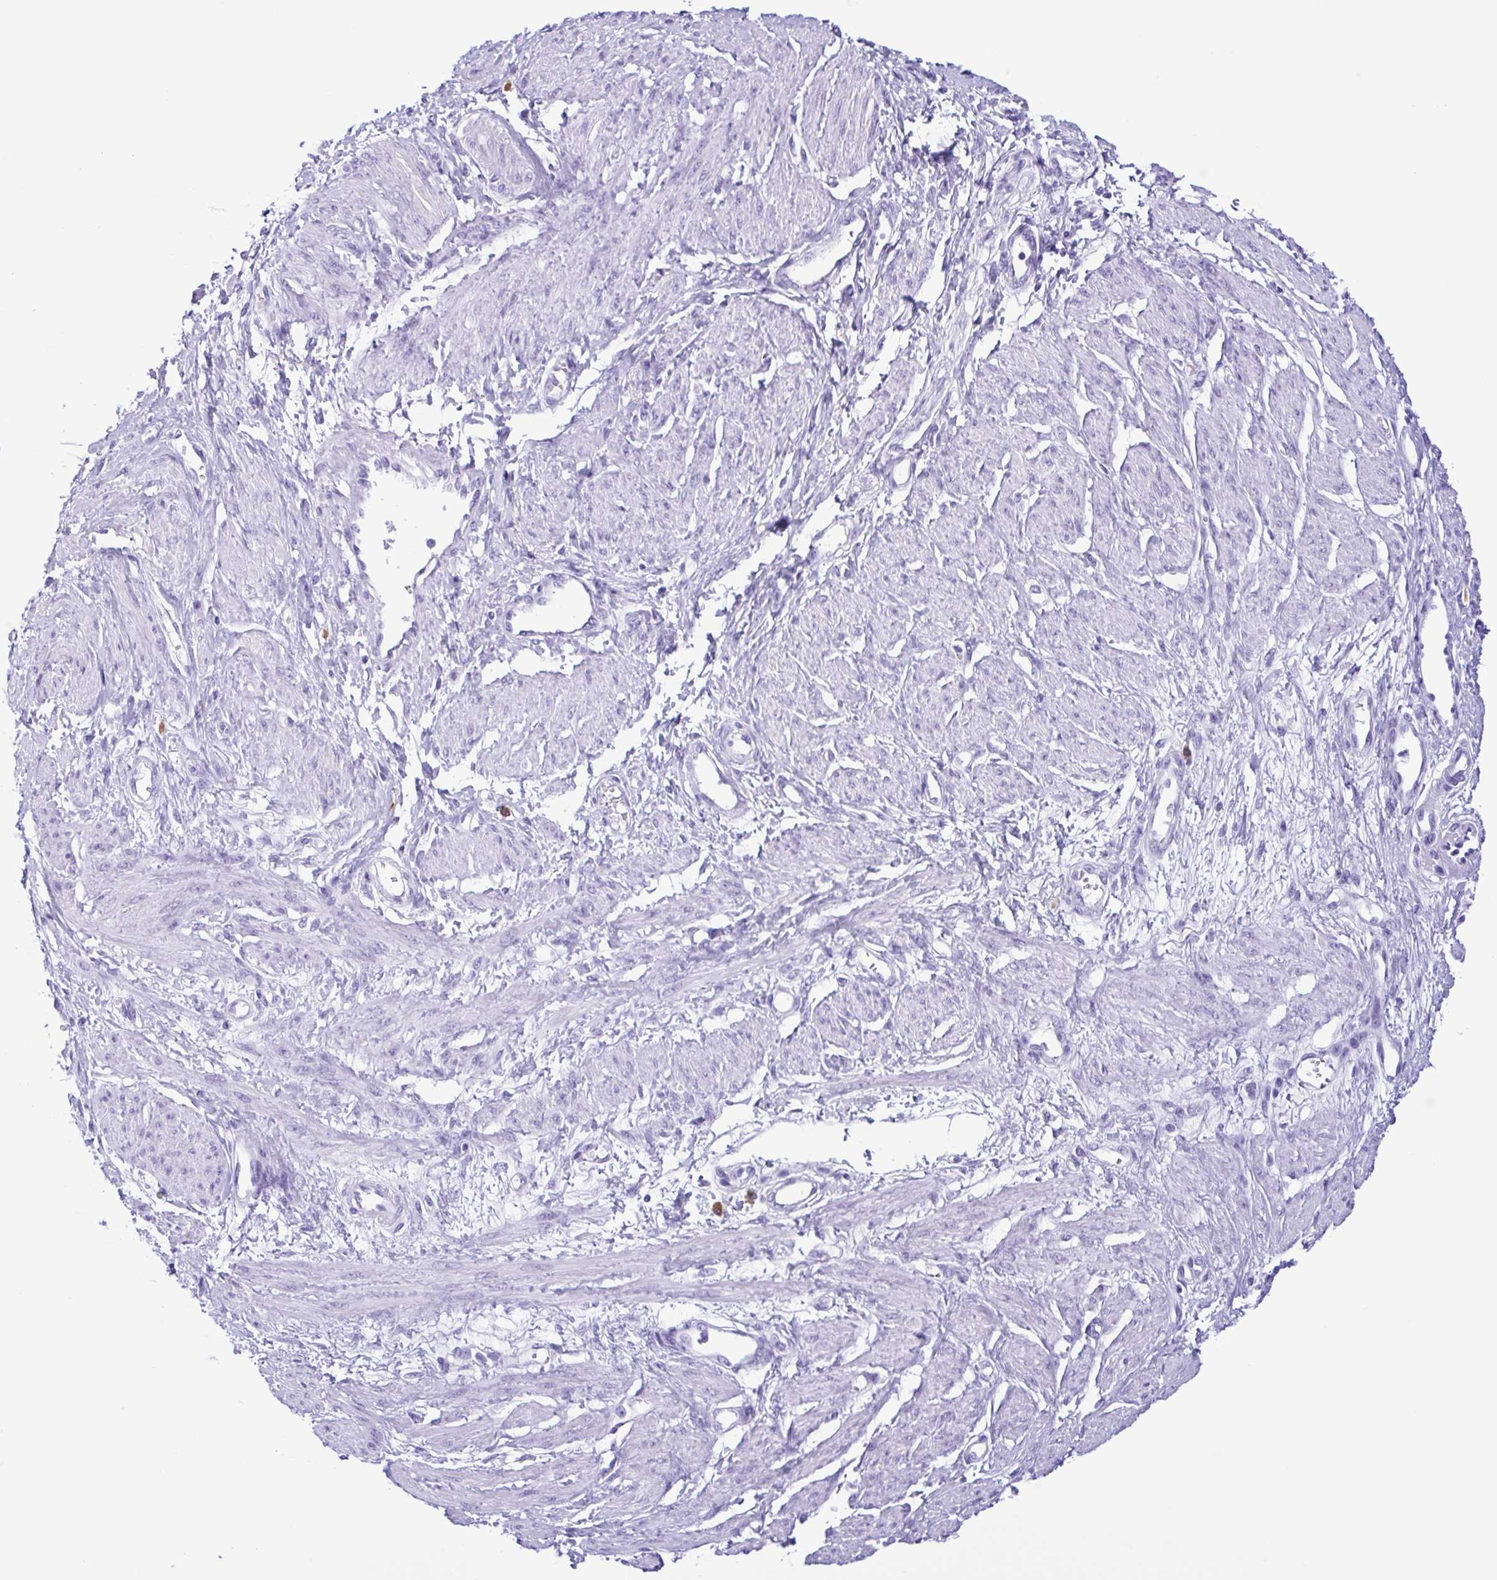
{"staining": {"intensity": "negative", "quantity": "none", "location": "none"}, "tissue": "smooth muscle", "cell_type": "Smooth muscle cells", "image_type": "normal", "snomed": [{"axis": "morphology", "description": "Normal tissue, NOS"}, {"axis": "topography", "description": "Smooth muscle"}, {"axis": "topography", "description": "Uterus"}], "caption": "Immunohistochemical staining of unremarkable human smooth muscle reveals no significant positivity in smooth muscle cells. The staining was performed using DAB (3,3'-diaminobenzidine) to visualize the protein expression in brown, while the nuclei were stained in blue with hematoxylin (Magnification: 20x).", "gene": "SPATA16", "patient": {"sex": "female", "age": 39}}